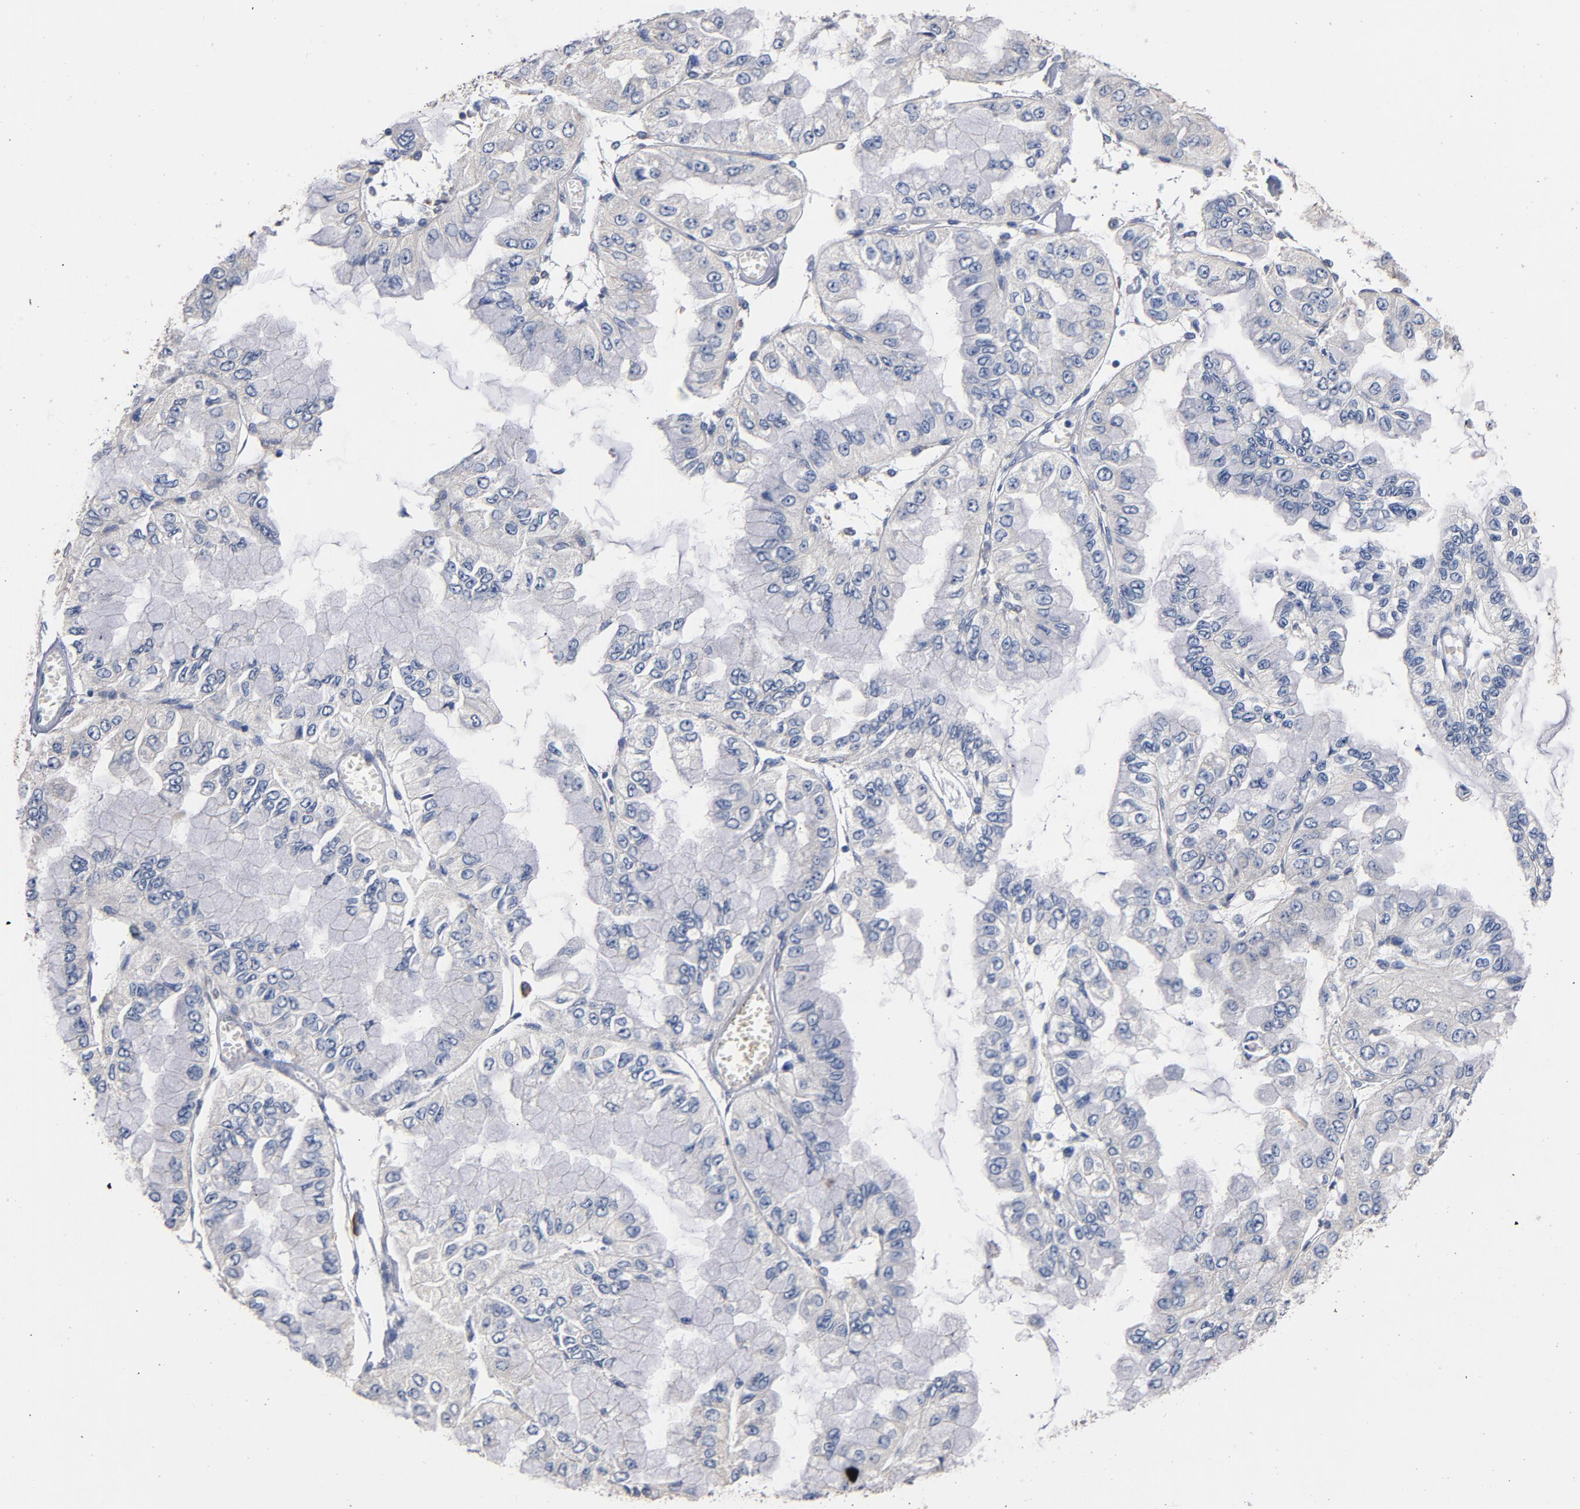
{"staining": {"intensity": "negative", "quantity": "none", "location": "none"}, "tissue": "liver cancer", "cell_type": "Tumor cells", "image_type": "cancer", "snomed": [{"axis": "morphology", "description": "Cholangiocarcinoma"}, {"axis": "topography", "description": "Liver"}], "caption": "Immunohistochemistry (IHC) of human cholangiocarcinoma (liver) shows no staining in tumor cells.", "gene": "TLR4", "patient": {"sex": "female", "age": 79}}